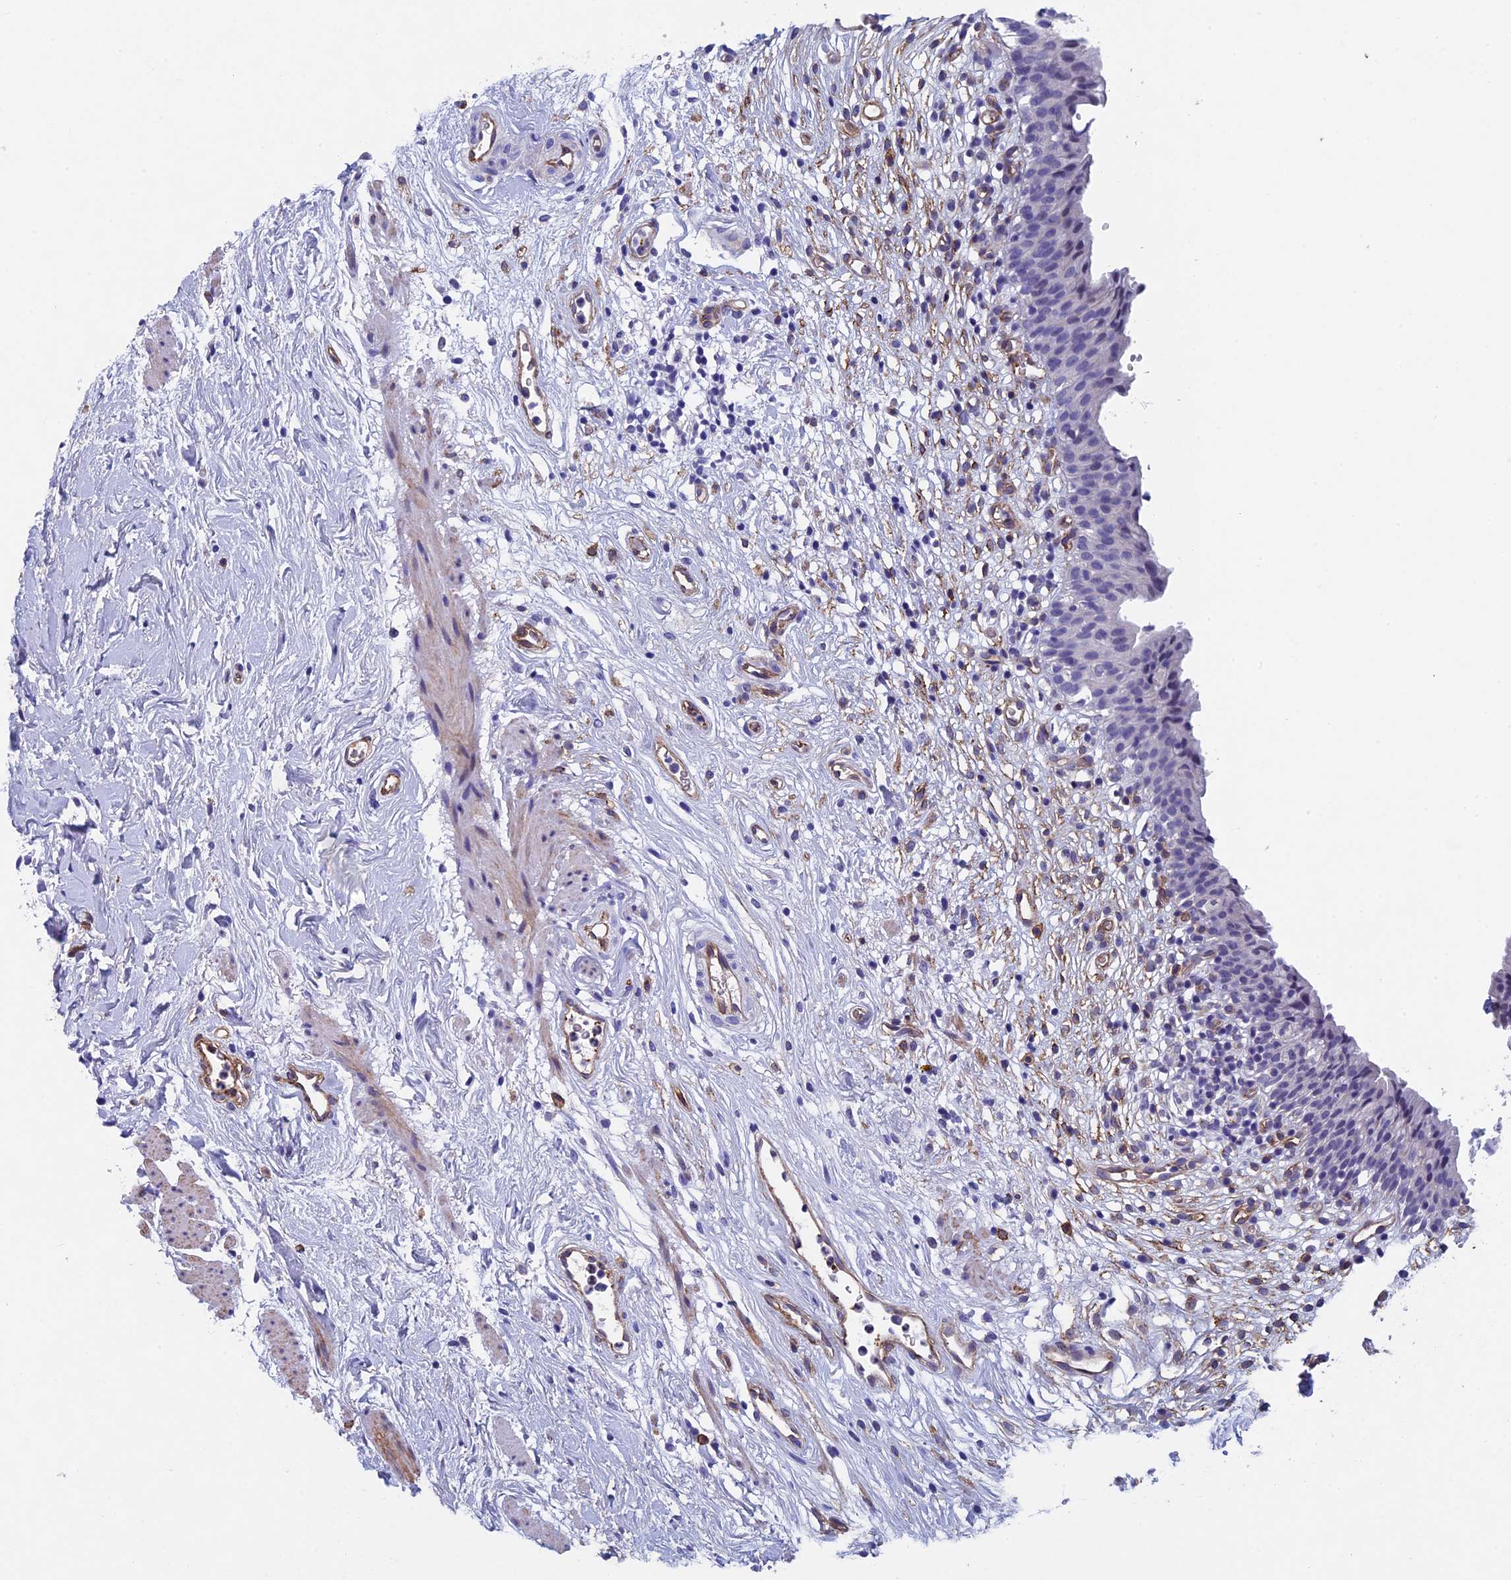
{"staining": {"intensity": "negative", "quantity": "none", "location": "none"}, "tissue": "urinary bladder", "cell_type": "Urothelial cells", "image_type": "normal", "snomed": [{"axis": "morphology", "description": "Normal tissue, NOS"}, {"axis": "morphology", "description": "Inflammation, NOS"}, {"axis": "topography", "description": "Urinary bladder"}], "caption": "A histopathology image of urinary bladder stained for a protein displays no brown staining in urothelial cells.", "gene": "INSYN1", "patient": {"sex": "male", "age": 63}}